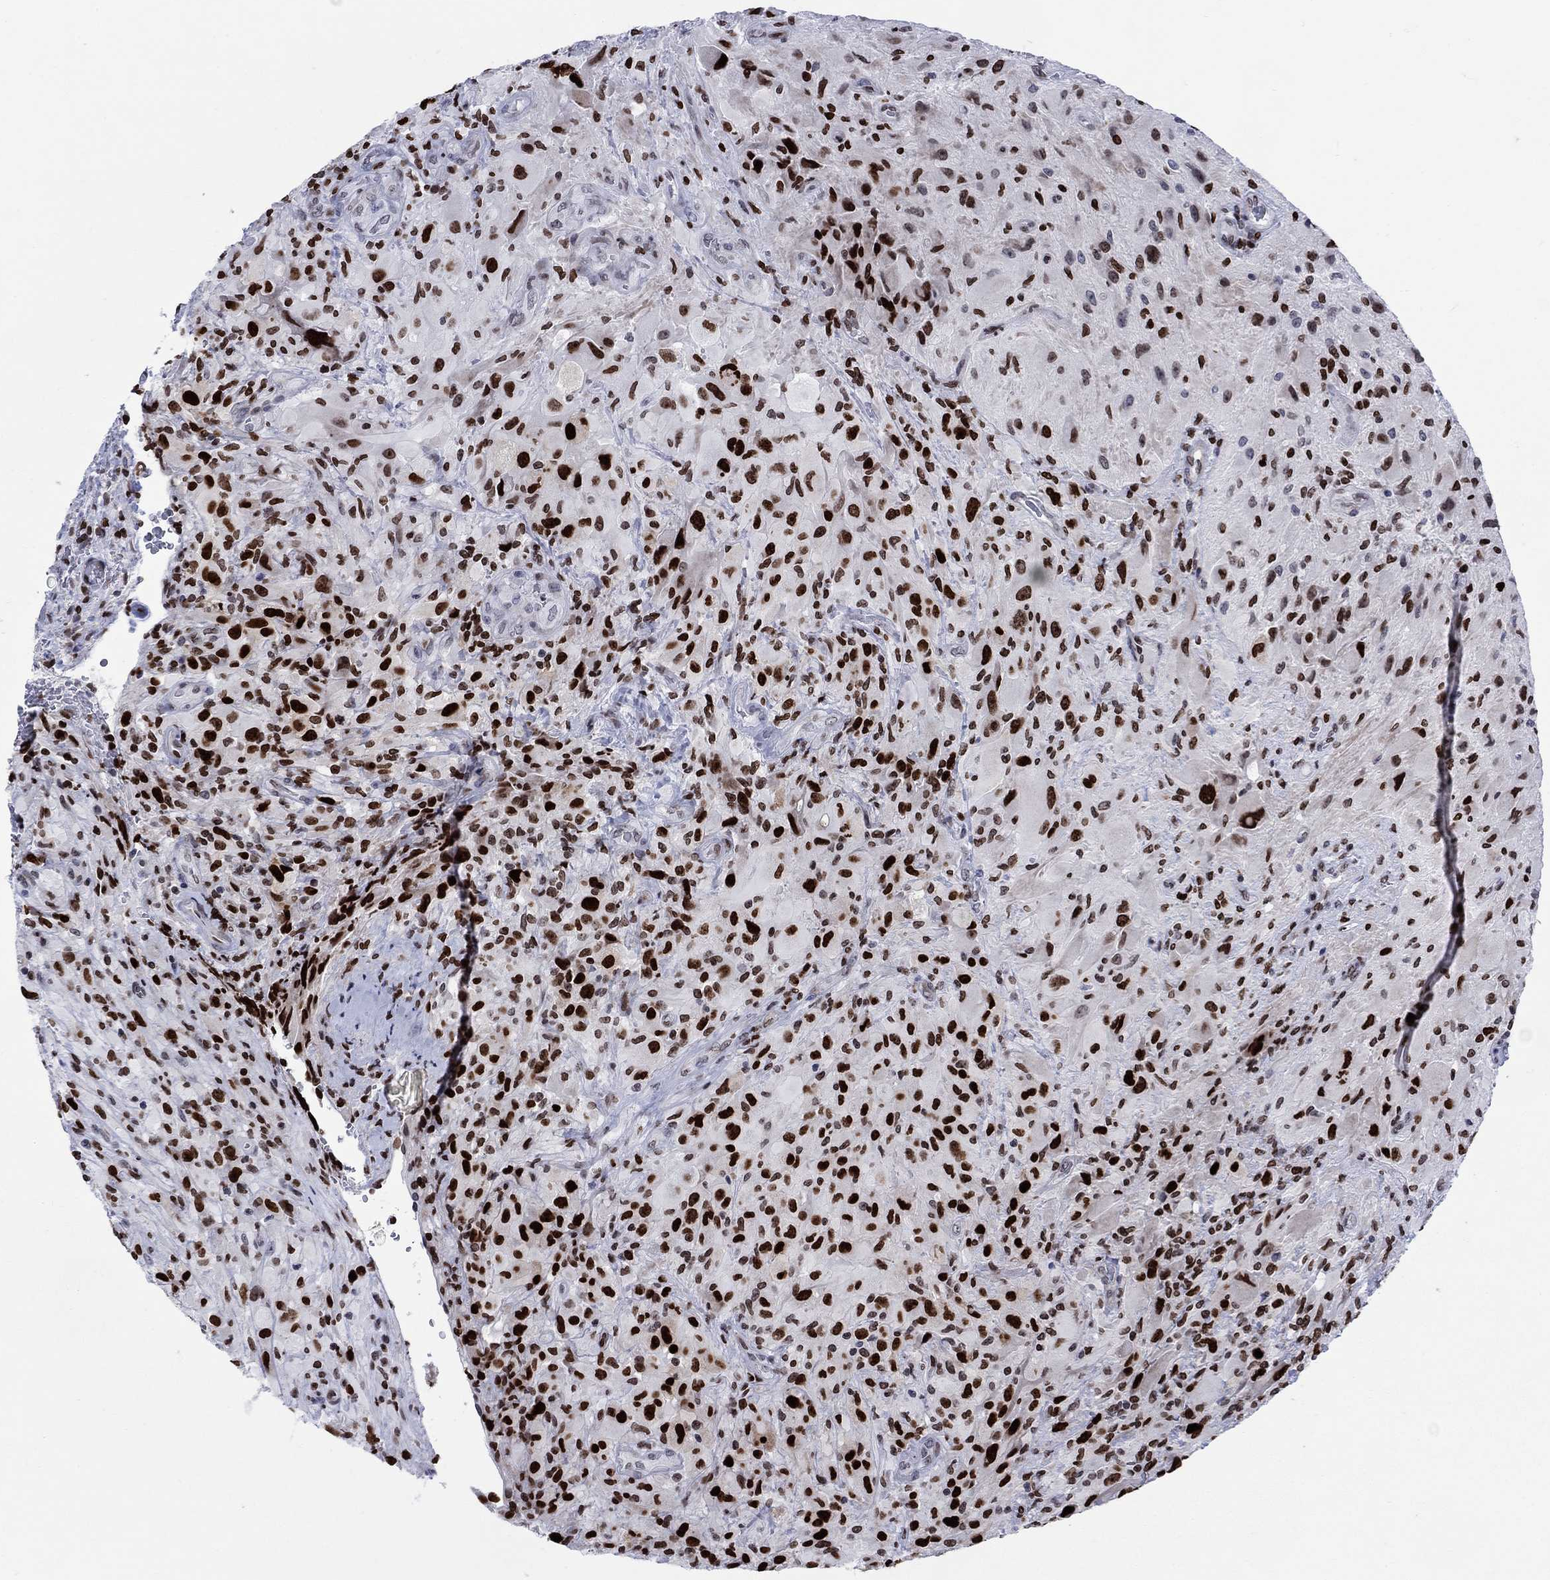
{"staining": {"intensity": "strong", "quantity": "25%-75%", "location": "nuclear"}, "tissue": "glioma", "cell_type": "Tumor cells", "image_type": "cancer", "snomed": [{"axis": "morphology", "description": "Glioma, malignant, High grade"}, {"axis": "topography", "description": "Cerebral cortex"}], "caption": "The immunohistochemical stain shows strong nuclear expression in tumor cells of malignant glioma (high-grade) tissue.", "gene": "HMGA1", "patient": {"sex": "male", "age": 35}}